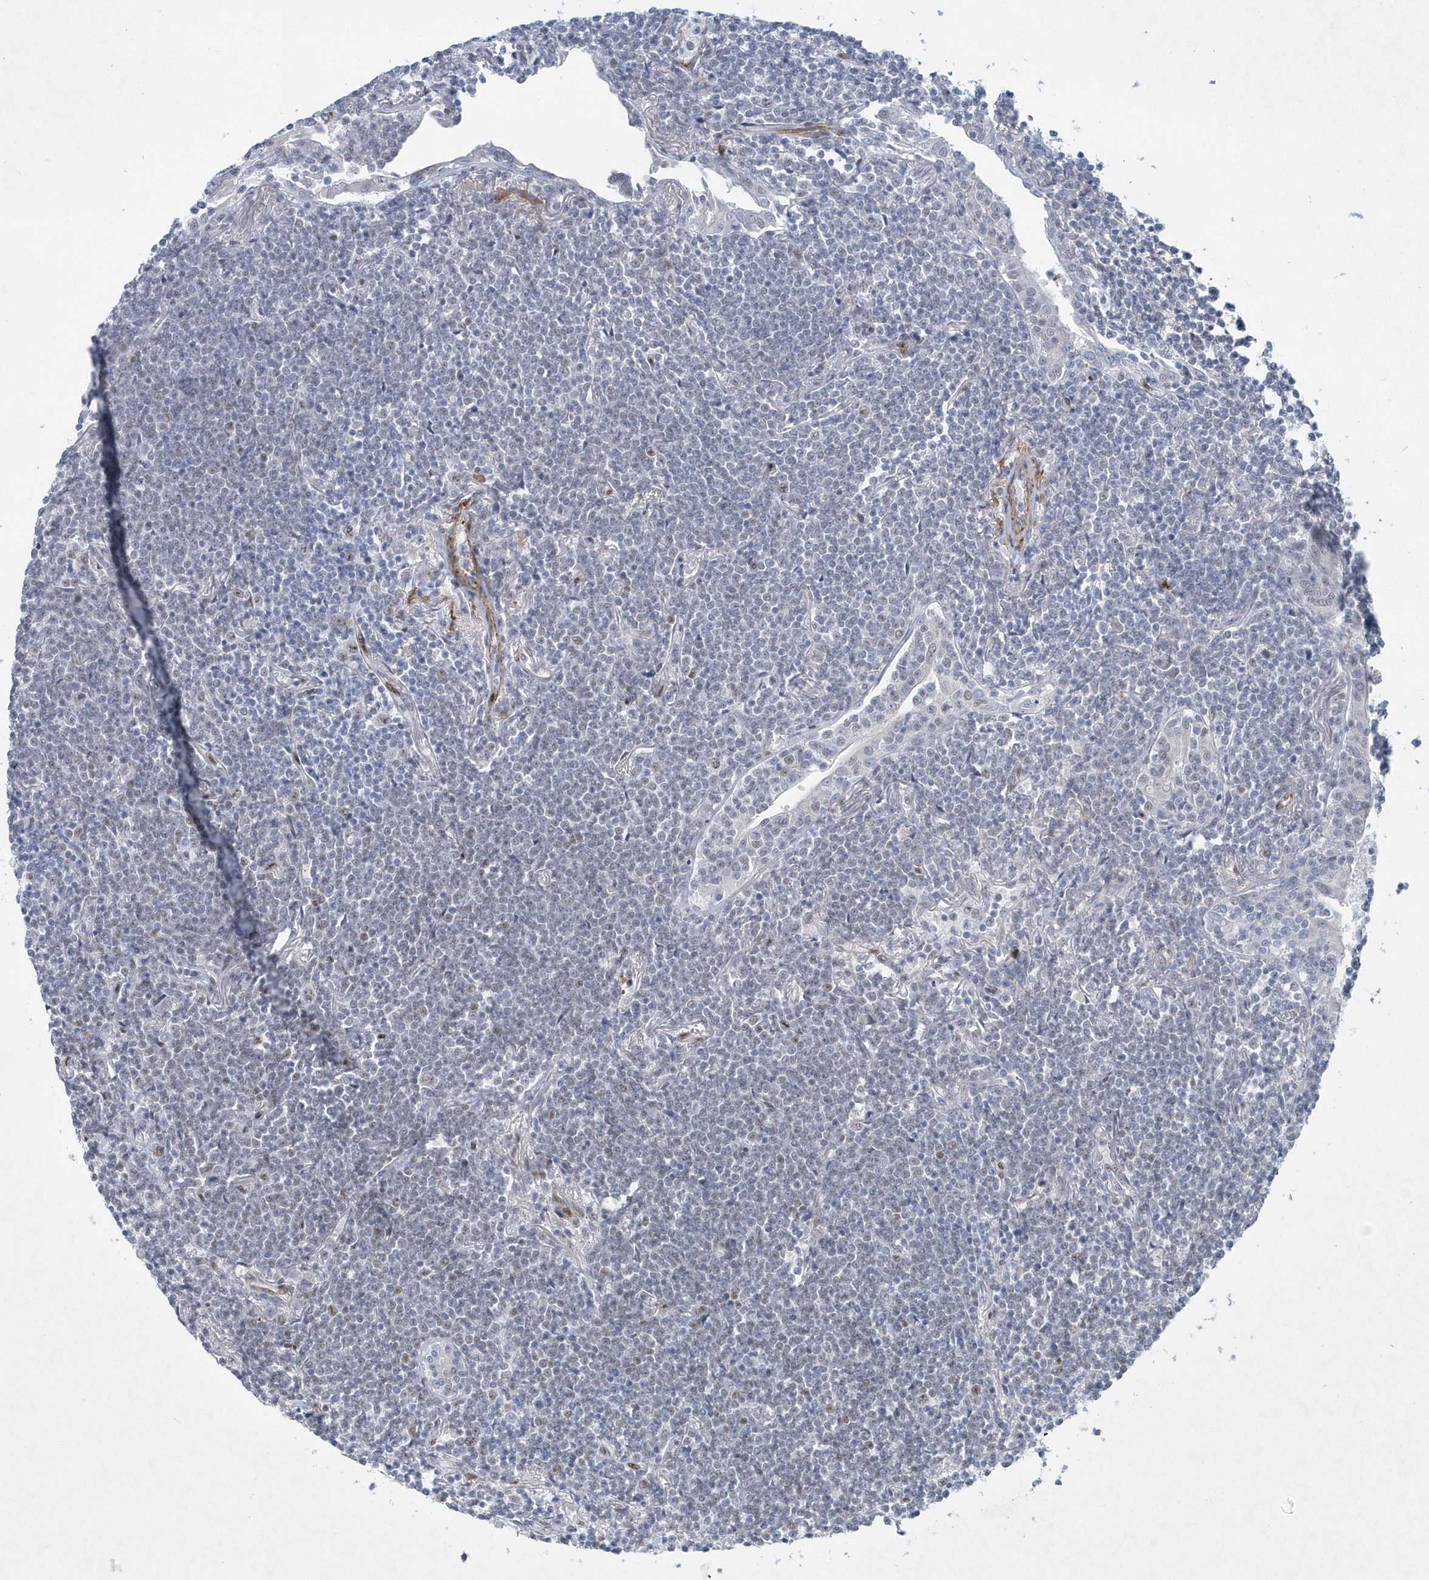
{"staining": {"intensity": "negative", "quantity": "none", "location": "none"}, "tissue": "lymphoma", "cell_type": "Tumor cells", "image_type": "cancer", "snomed": [{"axis": "morphology", "description": "Malignant lymphoma, non-Hodgkin's type, Low grade"}, {"axis": "topography", "description": "Lung"}], "caption": "Immunohistochemical staining of human malignant lymphoma, non-Hodgkin's type (low-grade) exhibits no significant staining in tumor cells.", "gene": "DCLRE1A", "patient": {"sex": "female", "age": 71}}